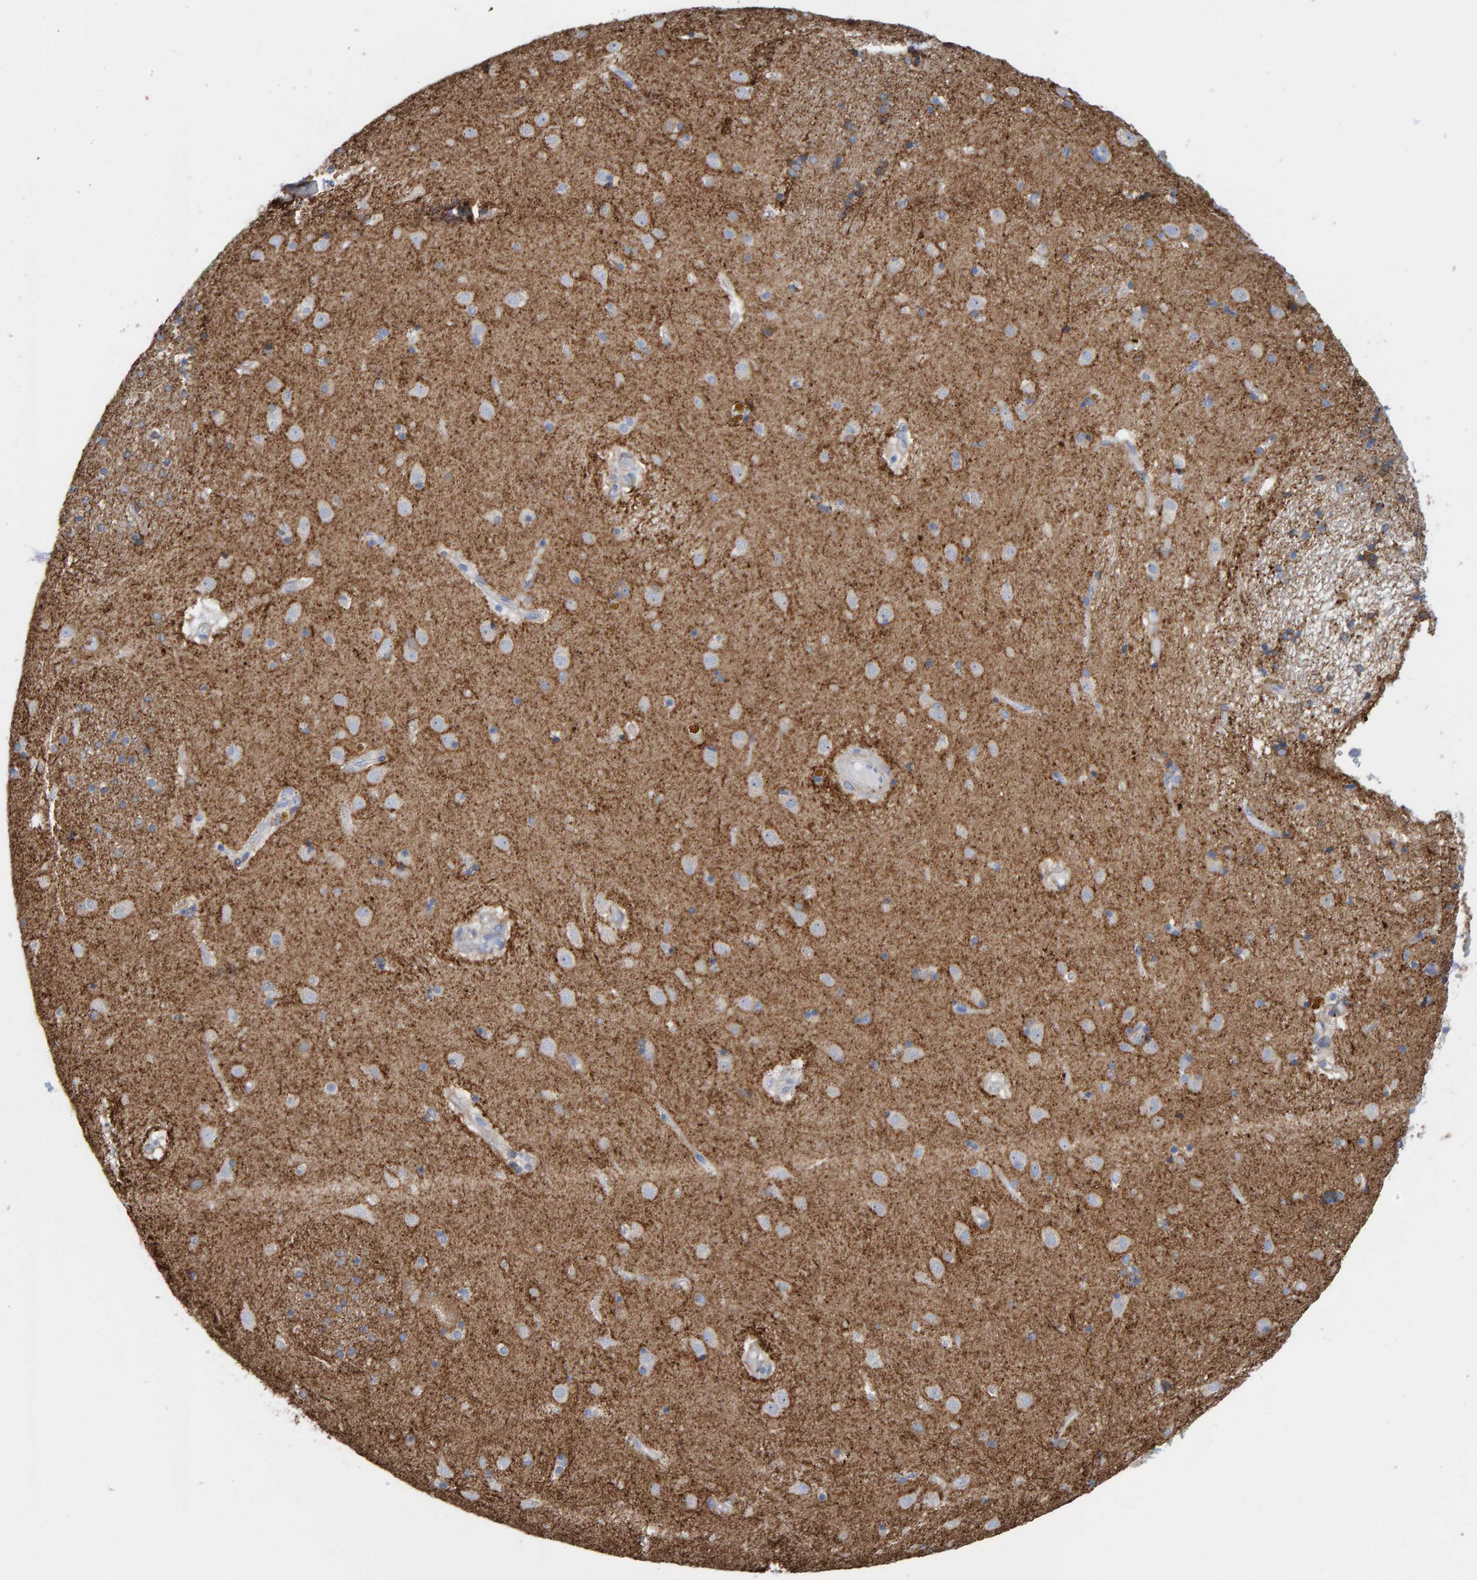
{"staining": {"intensity": "negative", "quantity": "none", "location": "none"}, "tissue": "caudate", "cell_type": "Glial cells", "image_type": "normal", "snomed": [{"axis": "morphology", "description": "Normal tissue, NOS"}, {"axis": "topography", "description": "Lateral ventricle wall"}], "caption": "The micrograph displays no significant expression in glial cells of caudate. The staining was performed using DAB to visualize the protein expression in brown, while the nuclei were stained in blue with hematoxylin (Magnification: 20x).", "gene": "MAP1B", "patient": {"sex": "male", "age": 70}}